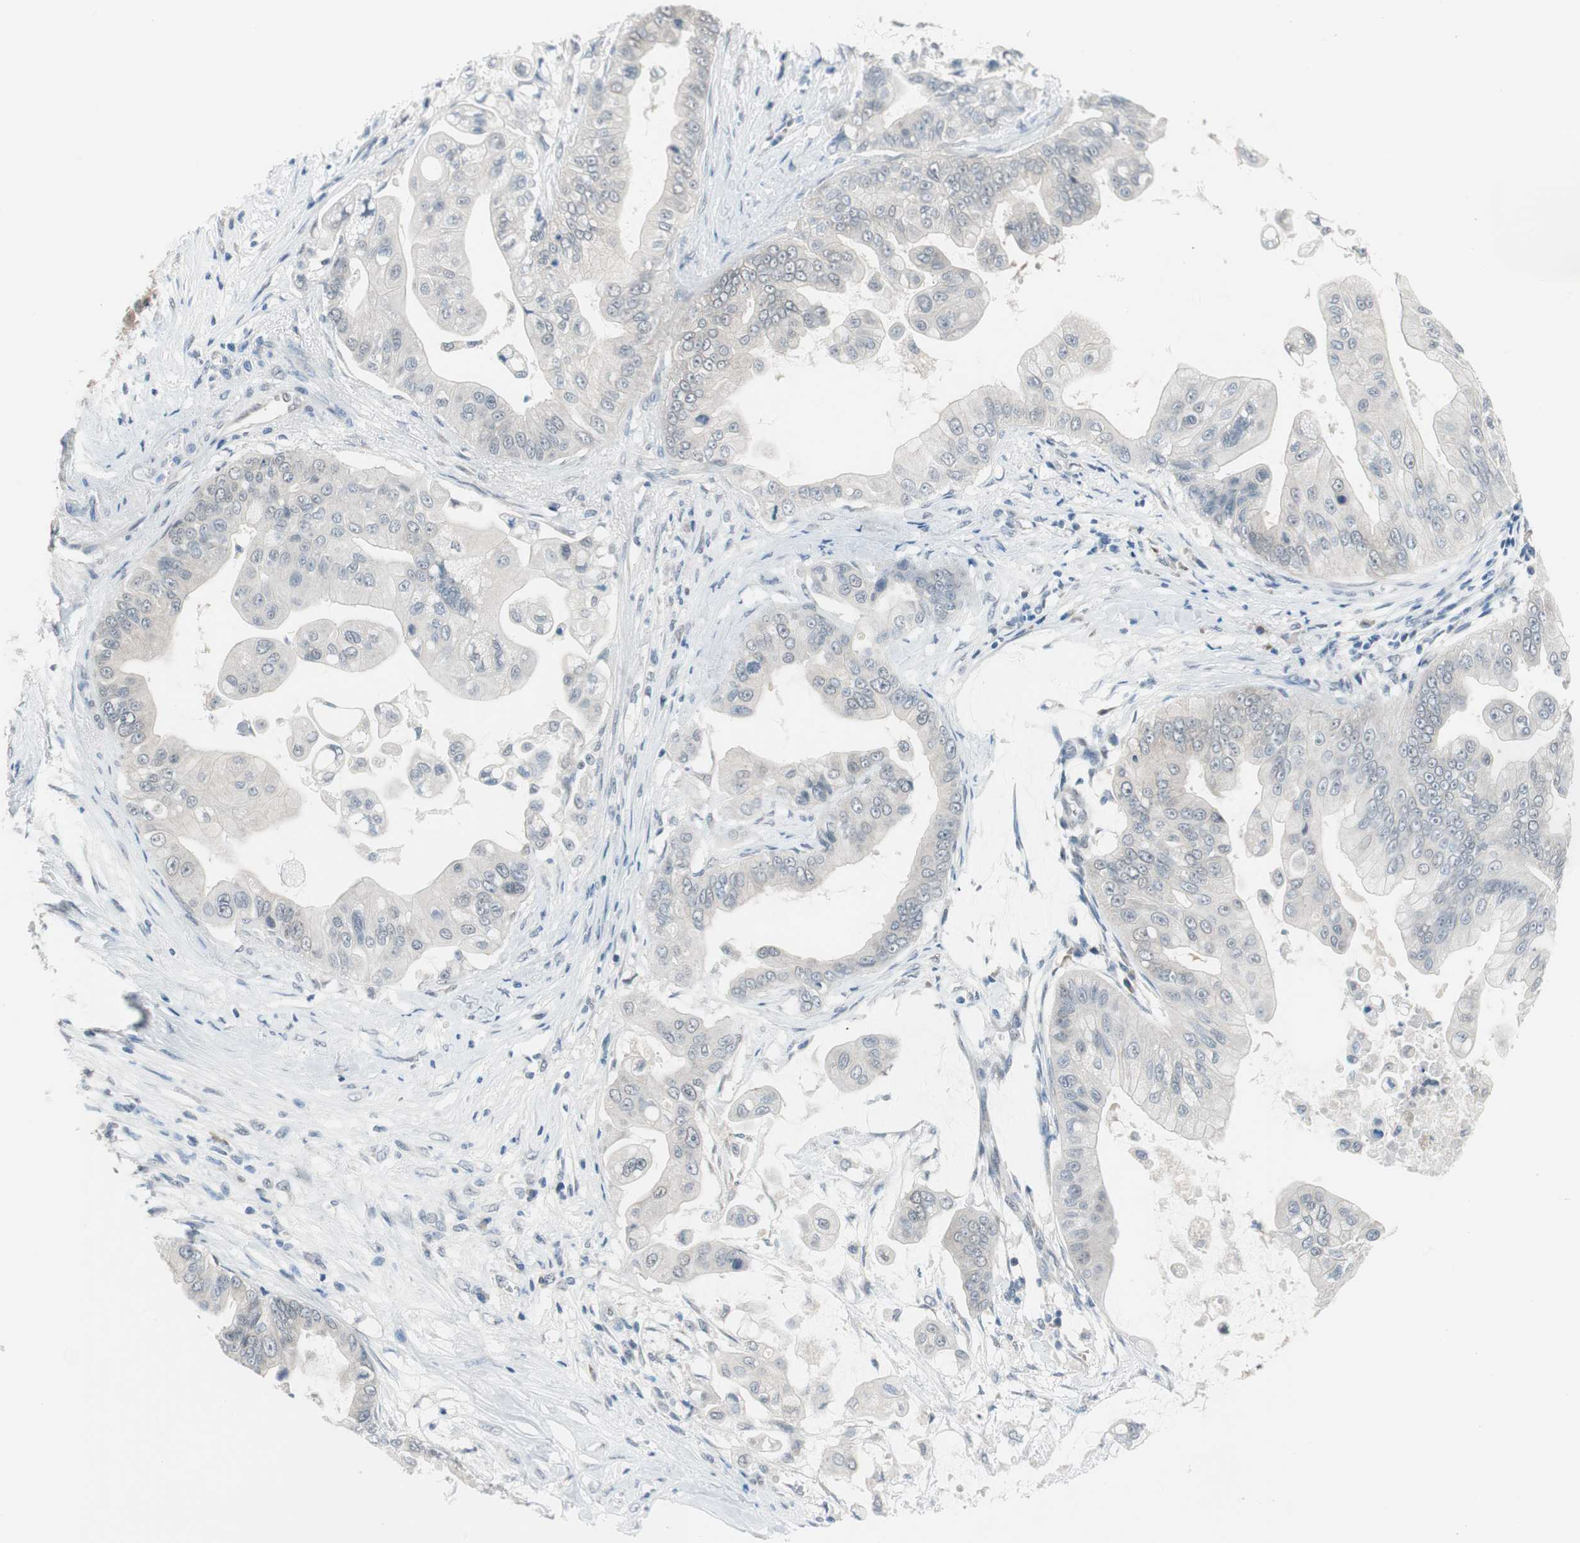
{"staining": {"intensity": "negative", "quantity": "none", "location": "none"}, "tissue": "pancreatic cancer", "cell_type": "Tumor cells", "image_type": "cancer", "snomed": [{"axis": "morphology", "description": "Adenocarcinoma, NOS"}, {"axis": "topography", "description": "Pancreas"}], "caption": "Pancreatic adenocarcinoma was stained to show a protein in brown. There is no significant expression in tumor cells. (DAB immunohistochemistry (IHC), high magnification).", "gene": "GRHL1", "patient": {"sex": "female", "age": 75}}